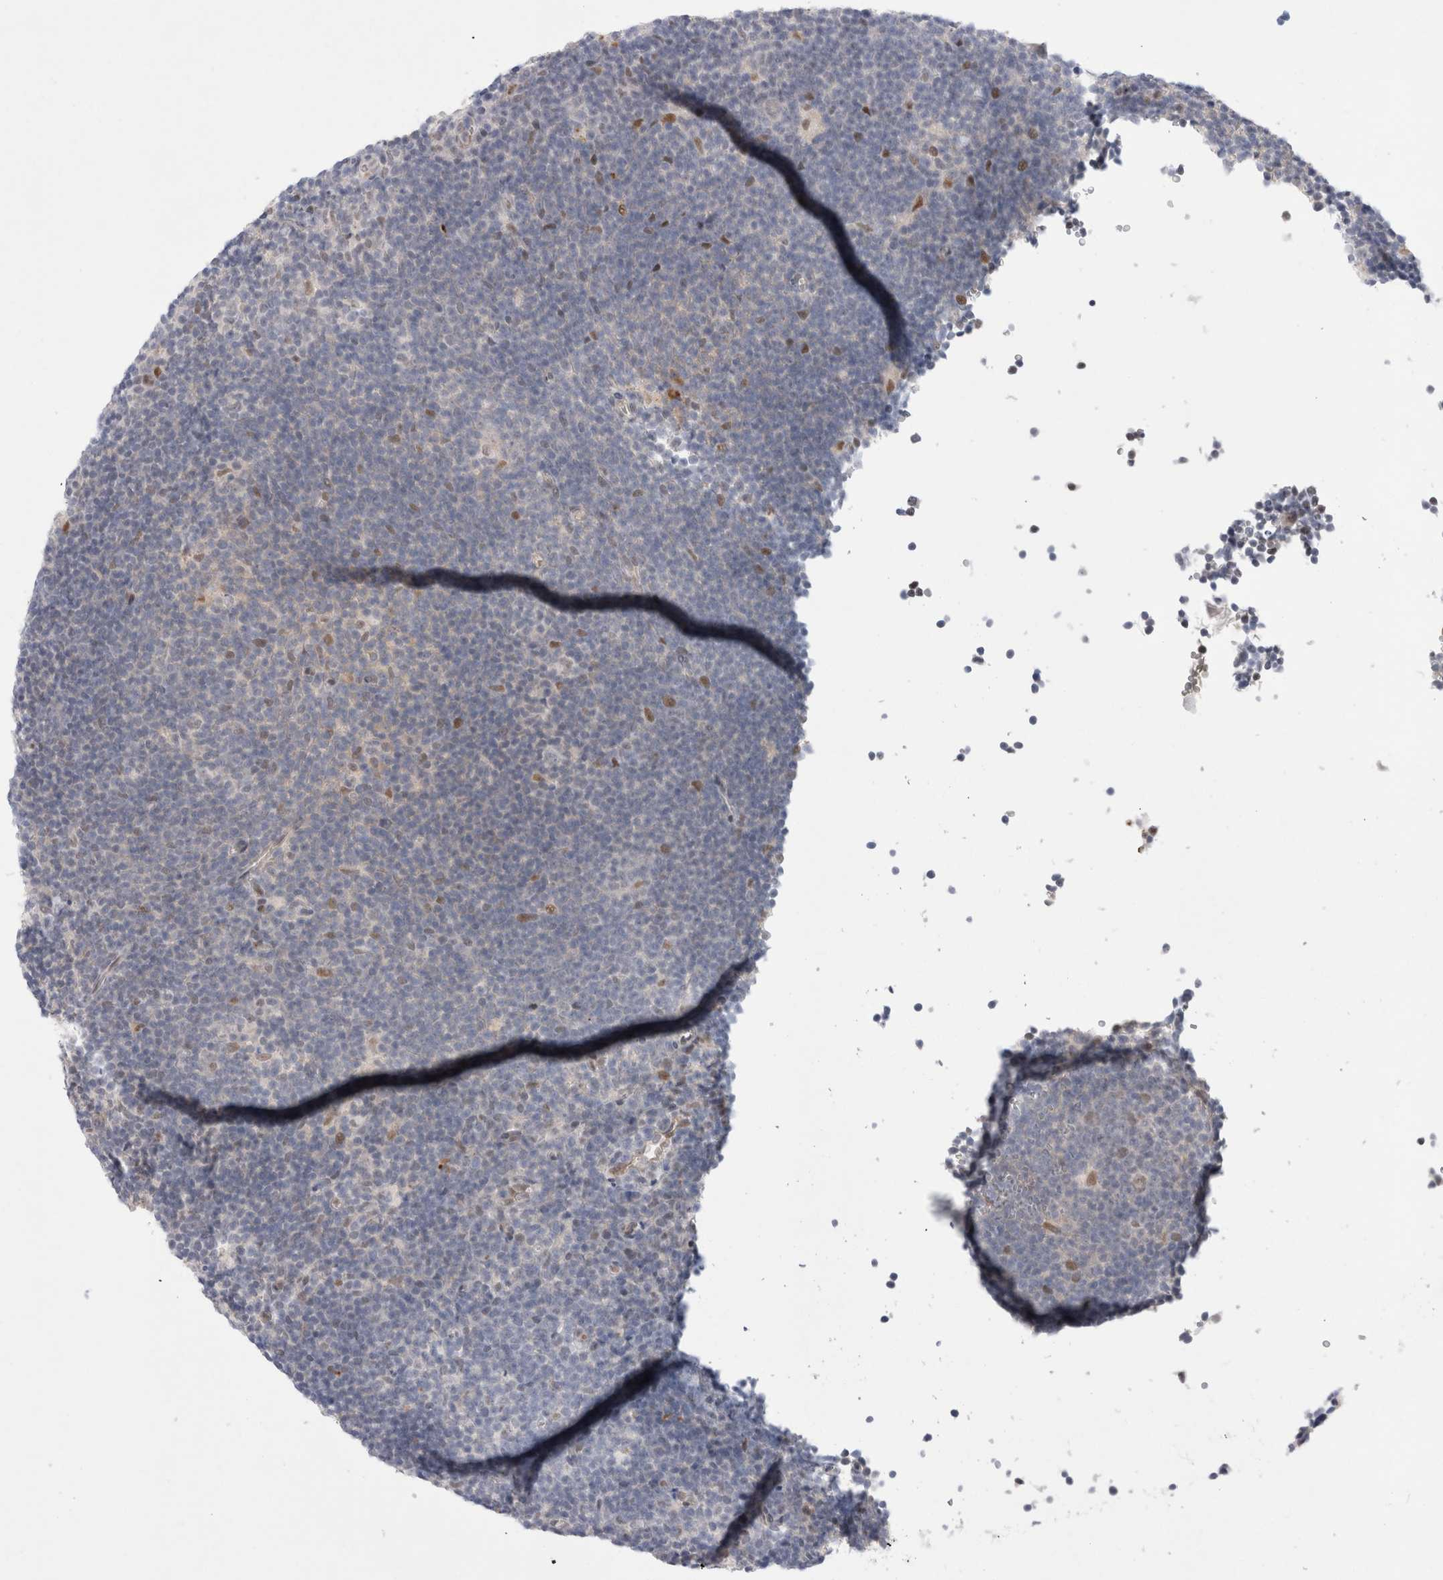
{"staining": {"intensity": "negative", "quantity": "none", "location": "none"}, "tissue": "lymphoma", "cell_type": "Tumor cells", "image_type": "cancer", "snomed": [{"axis": "morphology", "description": "Hodgkin's disease, NOS"}, {"axis": "topography", "description": "Lymph node"}], "caption": "Immunohistochemistry of lymphoma demonstrates no expression in tumor cells. (DAB immunohistochemistry (IHC) with hematoxylin counter stain).", "gene": "WIPF2", "patient": {"sex": "female", "age": 57}}